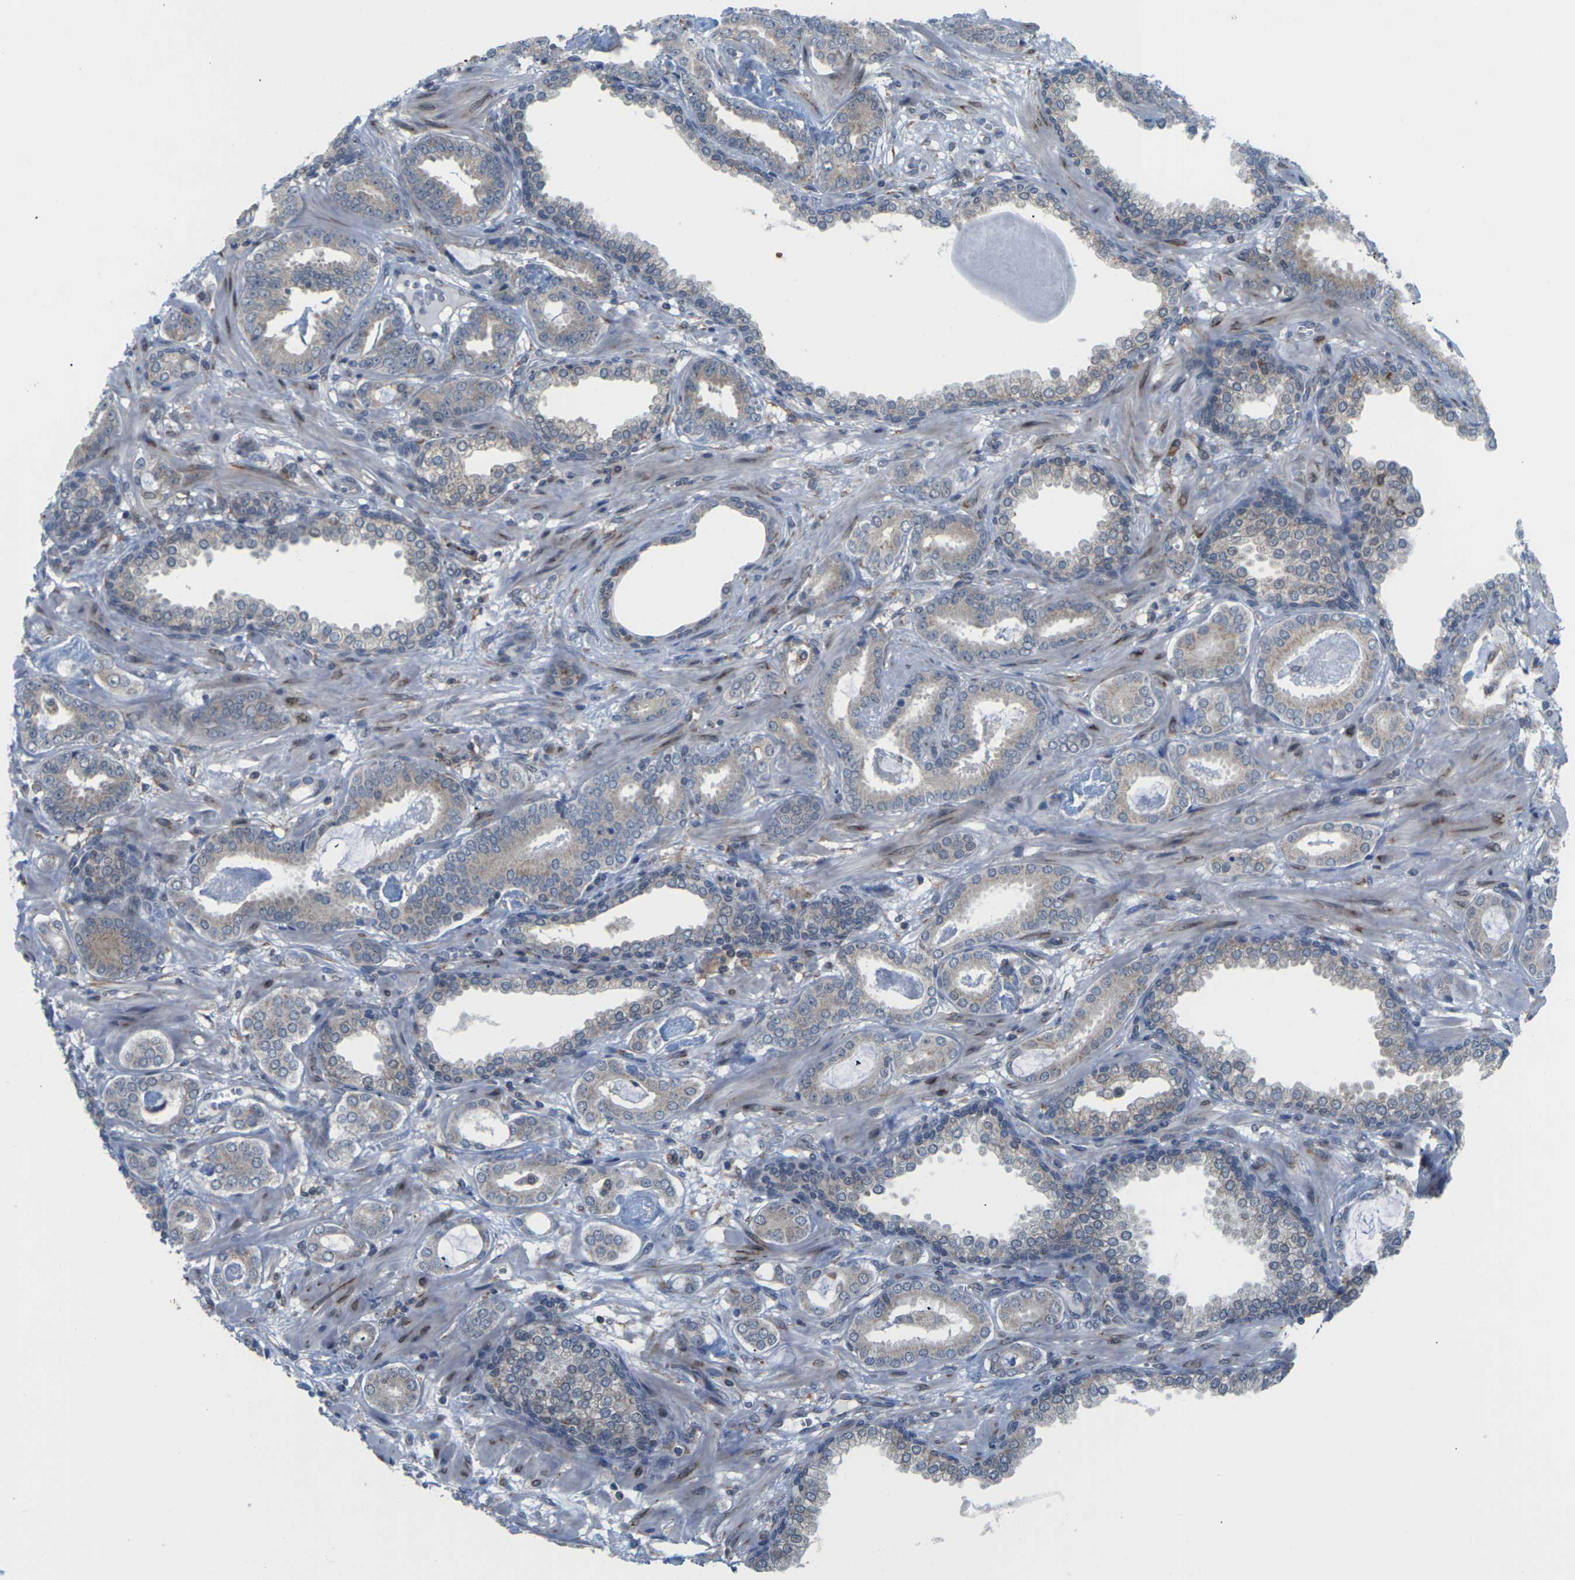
{"staining": {"intensity": "negative", "quantity": "none", "location": "none"}, "tissue": "prostate cancer", "cell_type": "Tumor cells", "image_type": "cancer", "snomed": [{"axis": "morphology", "description": "Adenocarcinoma, Low grade"}, {"axis": "topography", "description": "Prostate"}], "caption": "Immunohistochemistry (IHC) image of human prostate adenocarcinoma (low-grade) stained for a protein (brown), which demonstrates no staining in tumor cells.", "gene": "PDZK1IP1", "patient": {"sex": "male", "age": 53}}